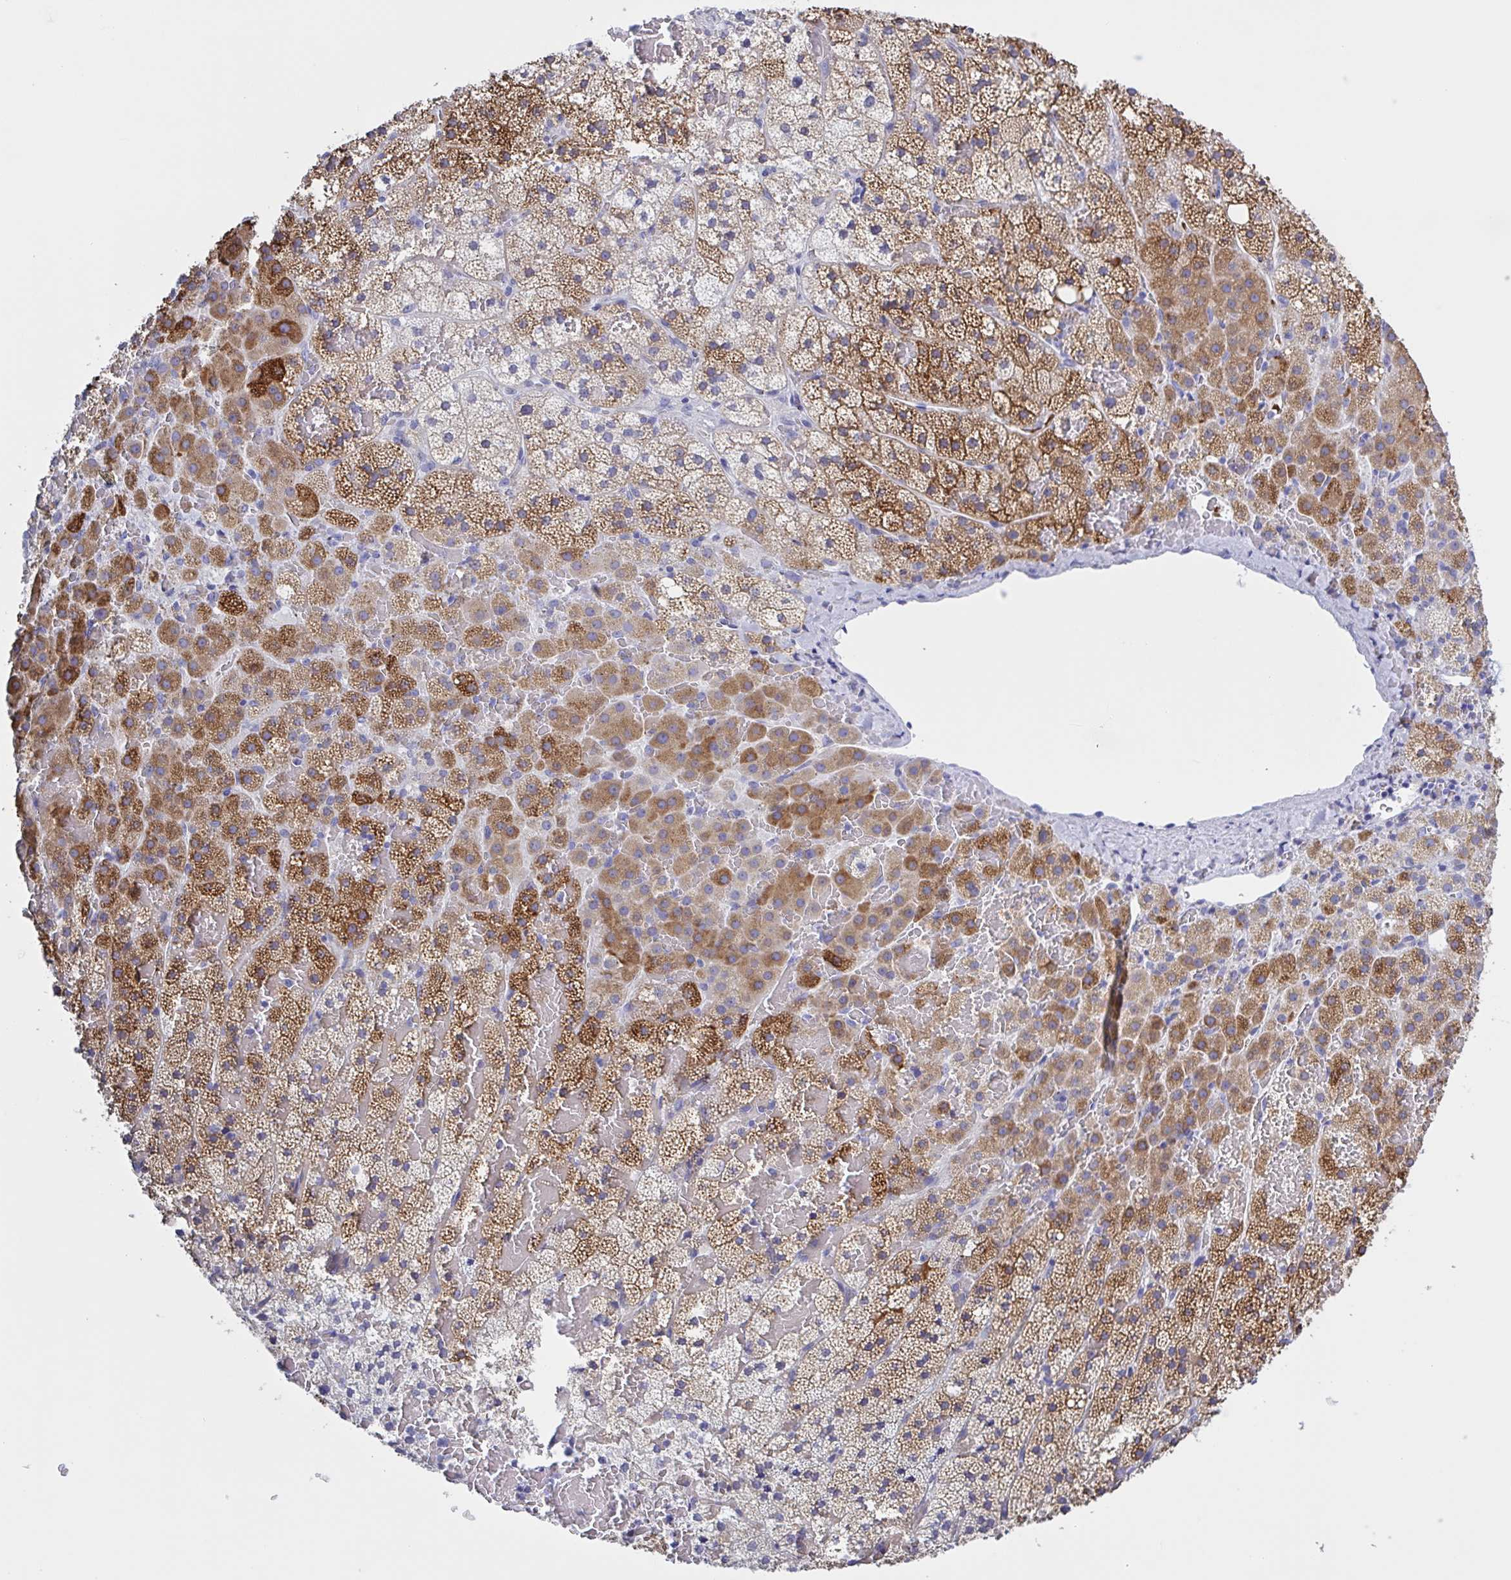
{"staining": {"intensity": "strong", "quantity": "25%-75%", "location": "cytoplasmic/membranous"}, "tissue": "adrenal gland", "cell_type": "Glandular cells", "image_type": "normal", "snomed": [{"axis": "morphology", "description": "Normal tissue, NOS"}, {"axis": "topography", "description": "Adrenal gland"}], "caption": "Strong cytoplasmic/membranous protein positivity is identified in approximately 25%-75% of glandular cells in adrenal gland. The staining is performed using DAB (3,3'-diaminobenzidine) brown chromogen to label protein expression. The nuclei are counter-stained blue using hematoxylin.", "gene": "CHMP5", "patient": {"sex": "male", "age": 53}}